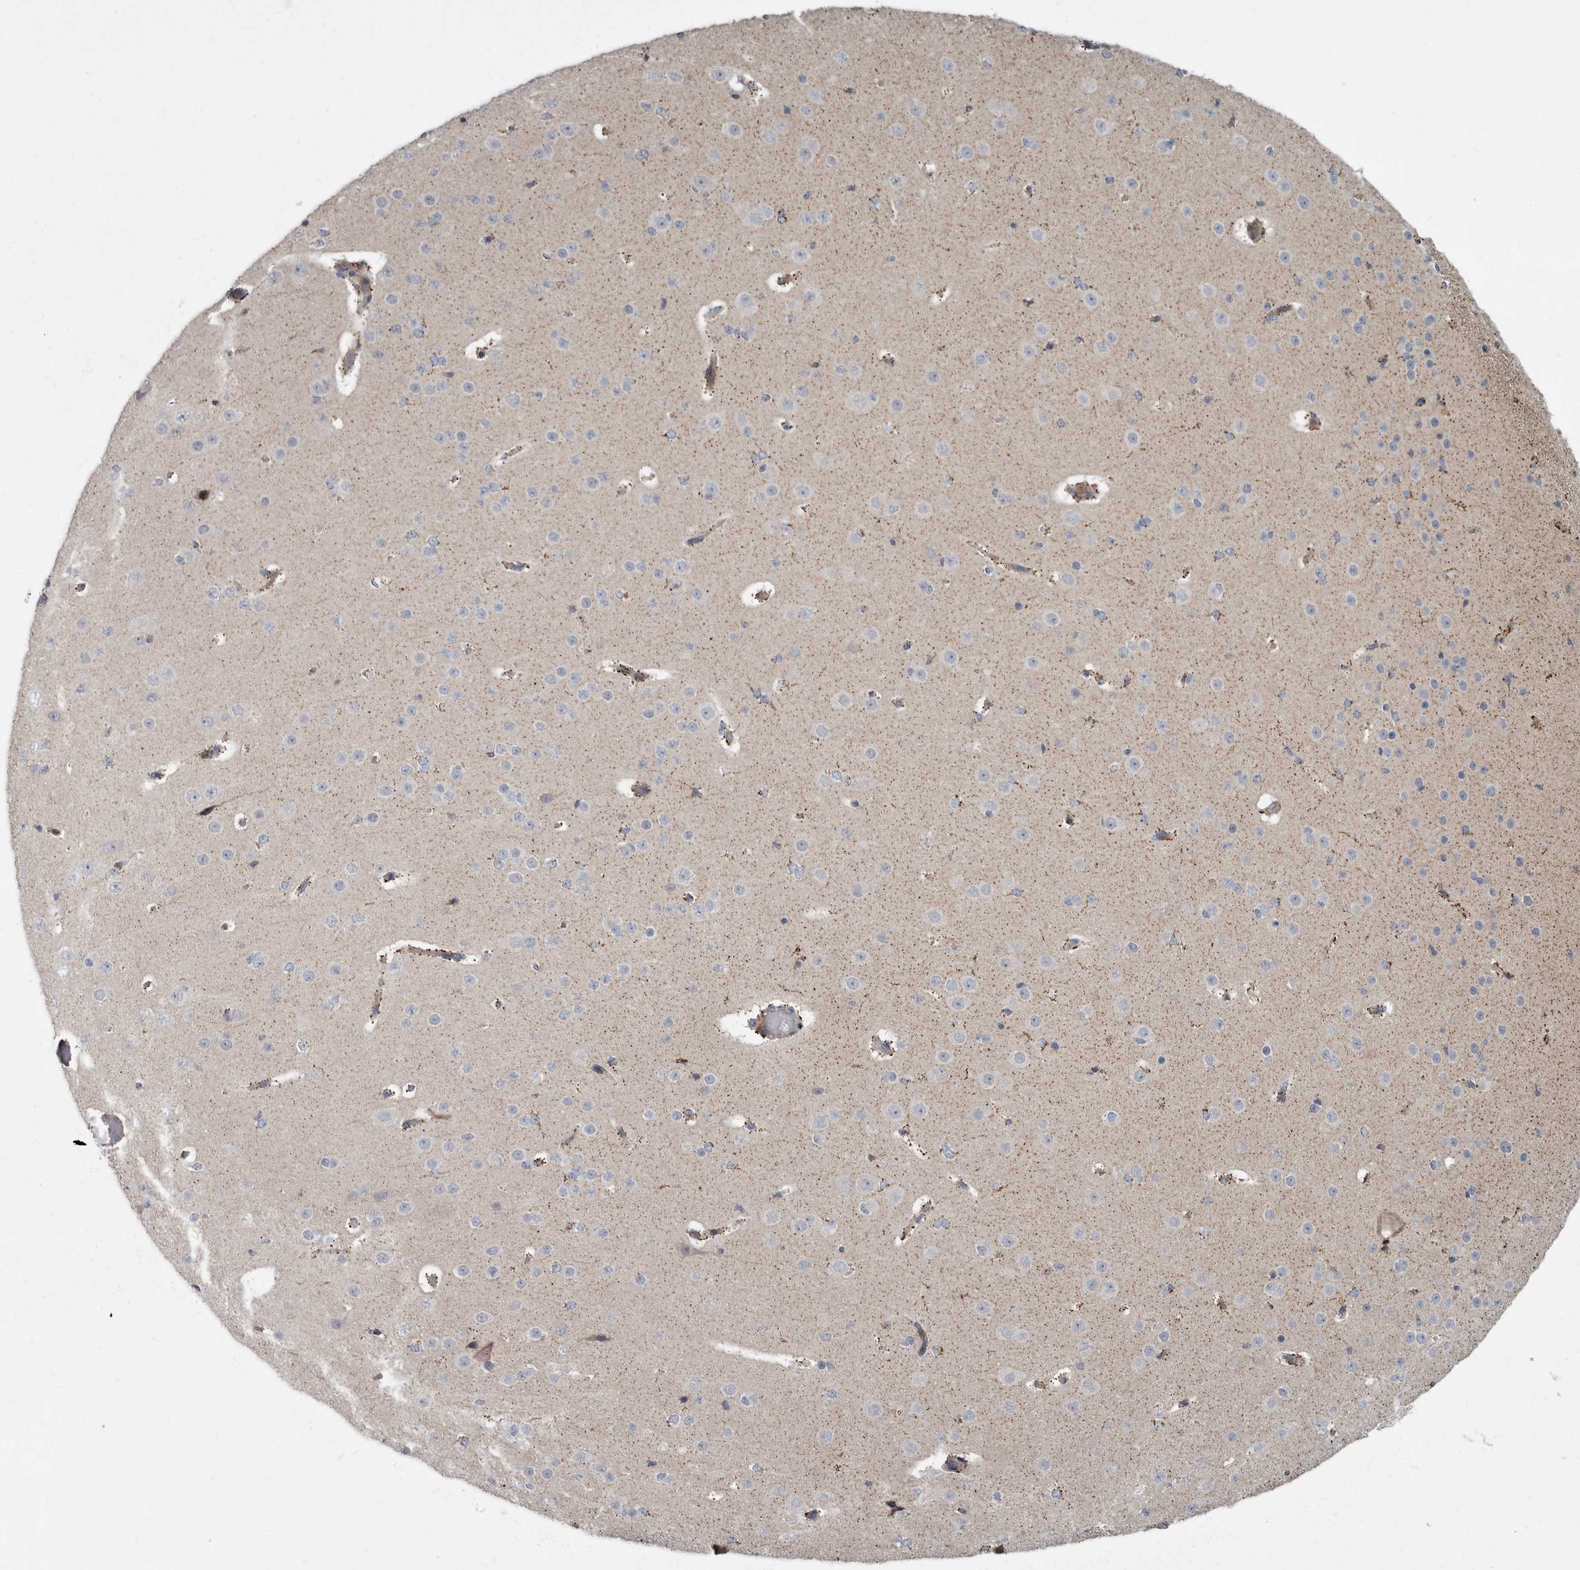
{"staining": {"intensity": "negative", "quantity": "none", "location": "none"}, "tissue": "cerebral cortex", "cell_type": "Endothelial cells", "image_type": "normal", "snomed": [{"axis": "morphology", "description": "Normal tissue, NOS"}, {"axis": "morphology", "description": "Developmental malformation"}, {"axis": "topography", "description": "Cerebral cortex"}], "caption": "High magnification brightfield microscopy of benign cerebral cortex stained with DAB (brown) and counterstained with hematoxylin (blue): endothelial cells show no significant staining.", "gene": "CDC42BPG", "patient": {"sex": "female", "age": 30}}